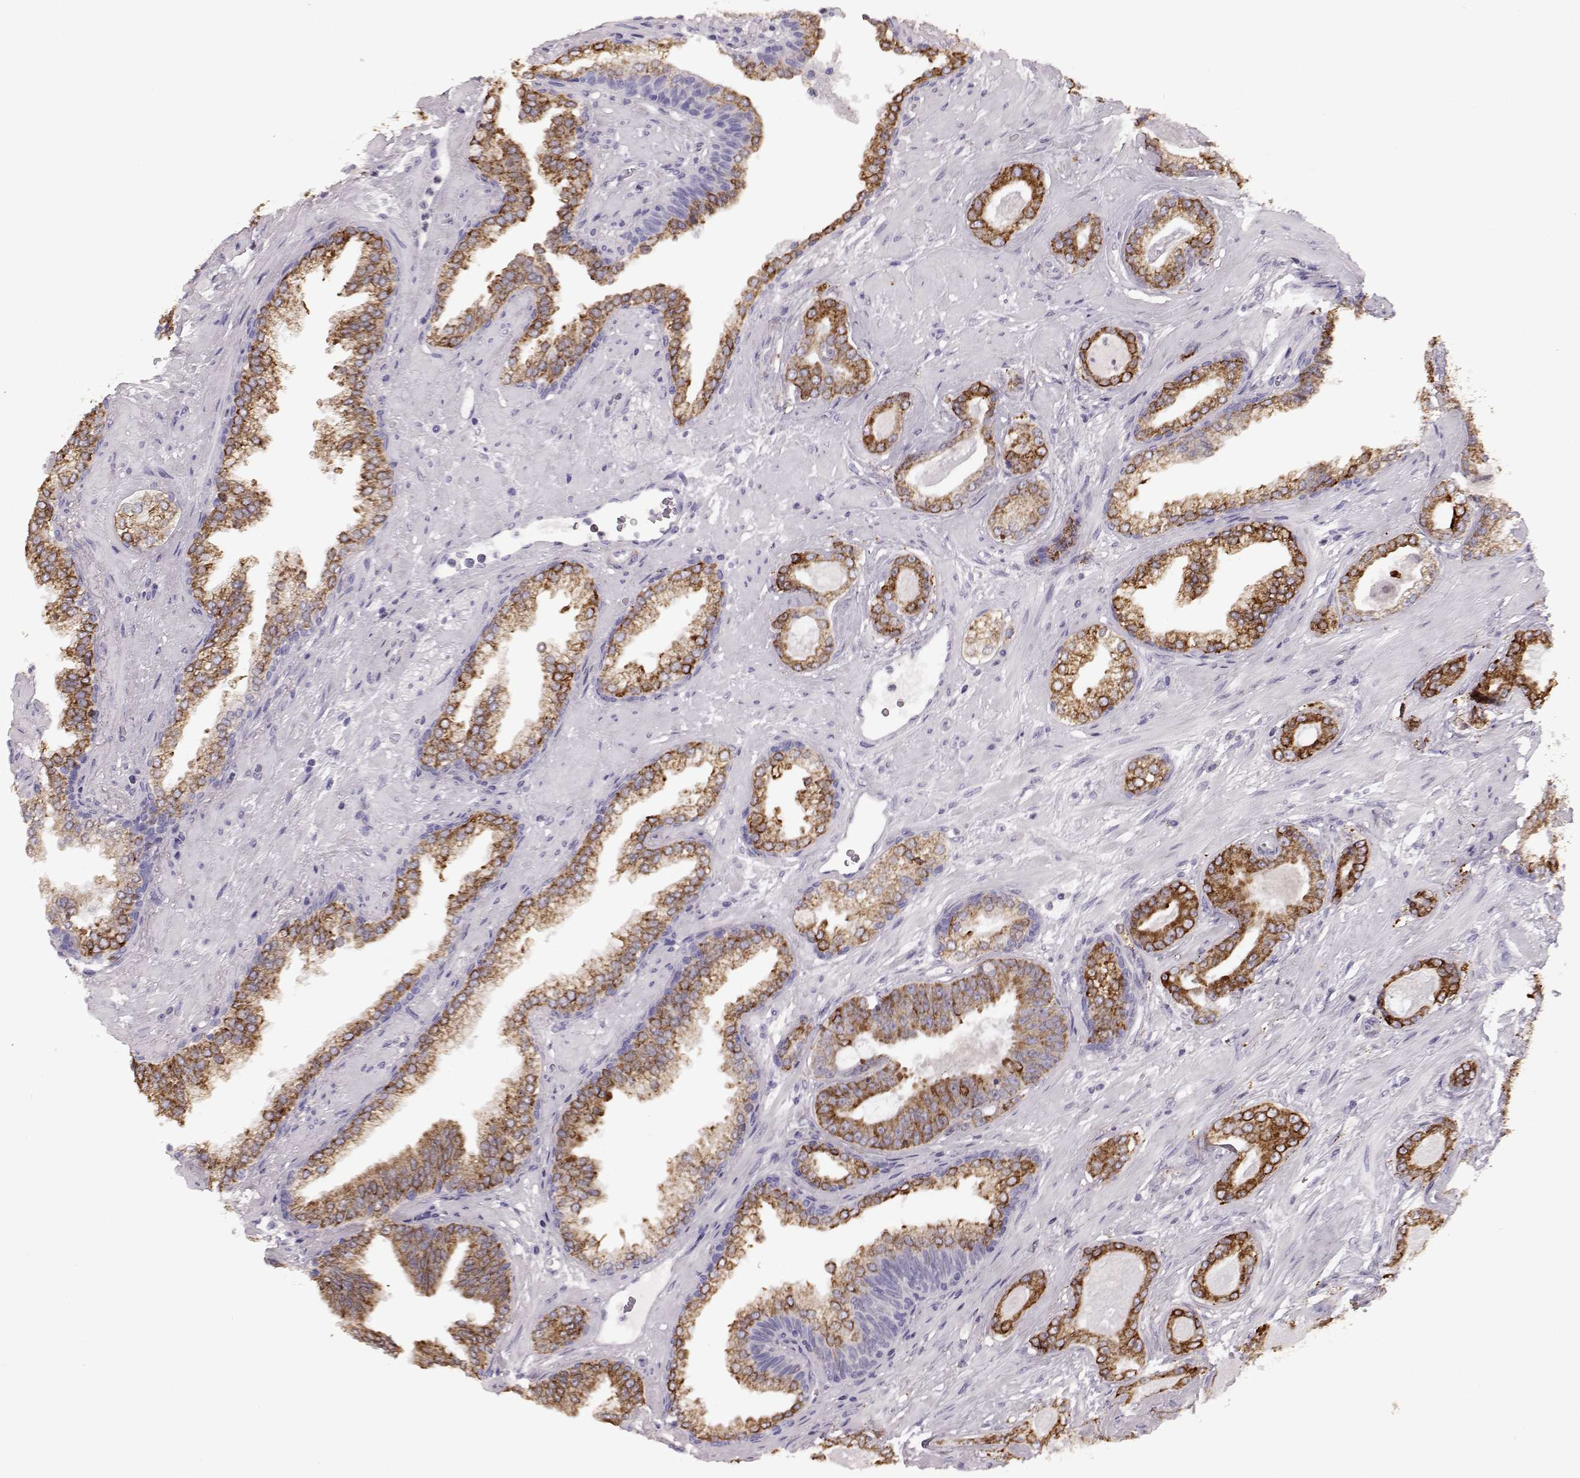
{"staining": {"intensity": "moderate", "quantity": ">75%", "location": "cytoplasmic/membranous"}, "tissue": "prostate cancer", "cell_type": "Tumor cells", "image_type": "cancer", "snomed": [{"axis": "morphology", "description": "Adenocarcinoma, Low grade"}, {"axis": "topography", "description": "Prostate"}], "caption": "Human prostate cancer (adenocarcinoma (low-grade)) stained for a protein (brown) shows moderate cytoplasmic/membranous positive staining in about >75% of tumor cells.", "gene": "ELOVL5", "patient": {"sex": "male", "age": 61}}